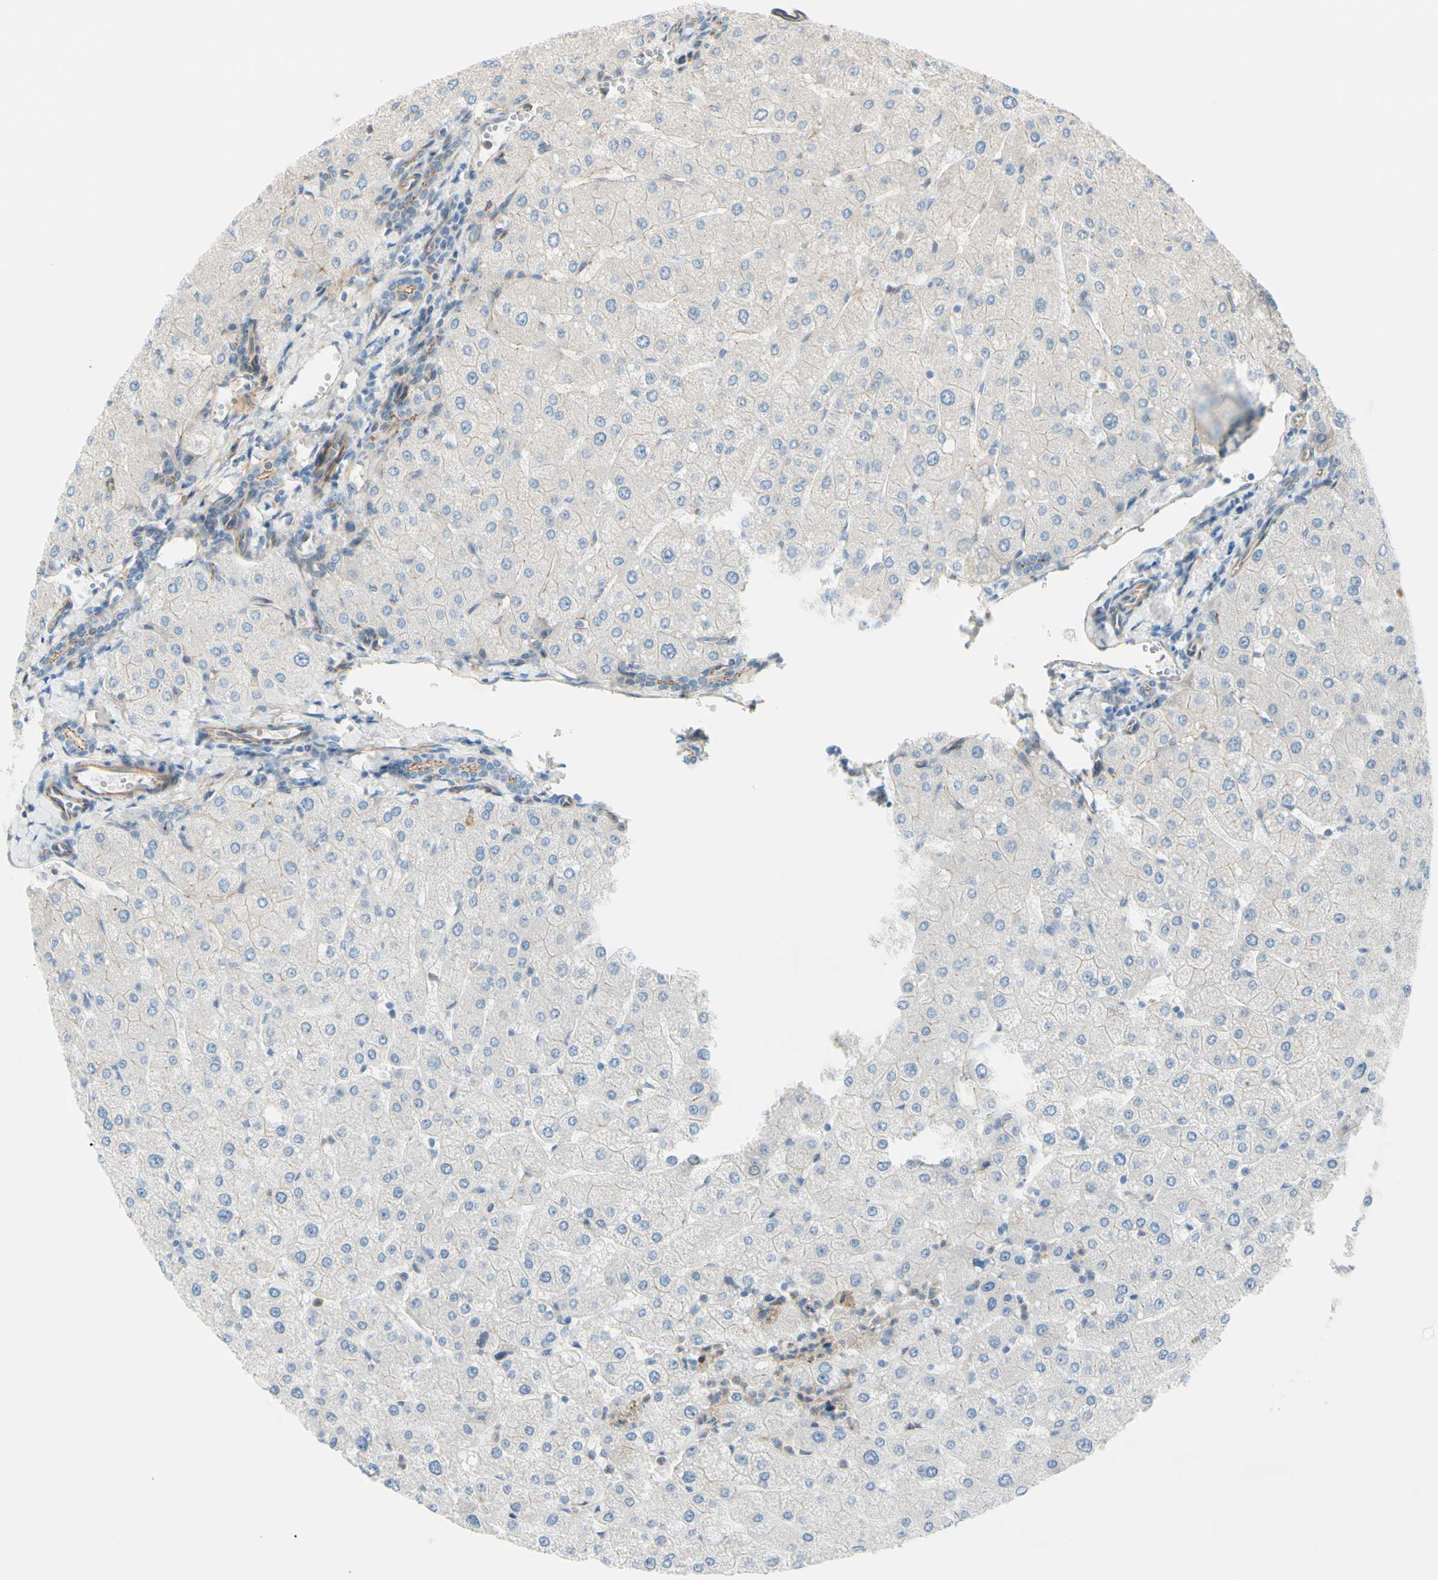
{"staining": {"intensity": "weak", "quantity": "25%-75%", "location": "cytoplasmic/membranous"}, "tissue": "liver", "cell_type": "Cholangiocytes", "image_type": "normal", "snomed": [{"axis": "morphology", "description": "Normal tissue, NOS"}, {"axis": "topography", "description": "Liver"}], "caption": "Cholangiocytes demonstrate weak cytoplasmic/membranous expression in about 25%-75% of cells in benign liver.", "gene": "TJP1", "patient": {"sex": "male", "age": 55}}